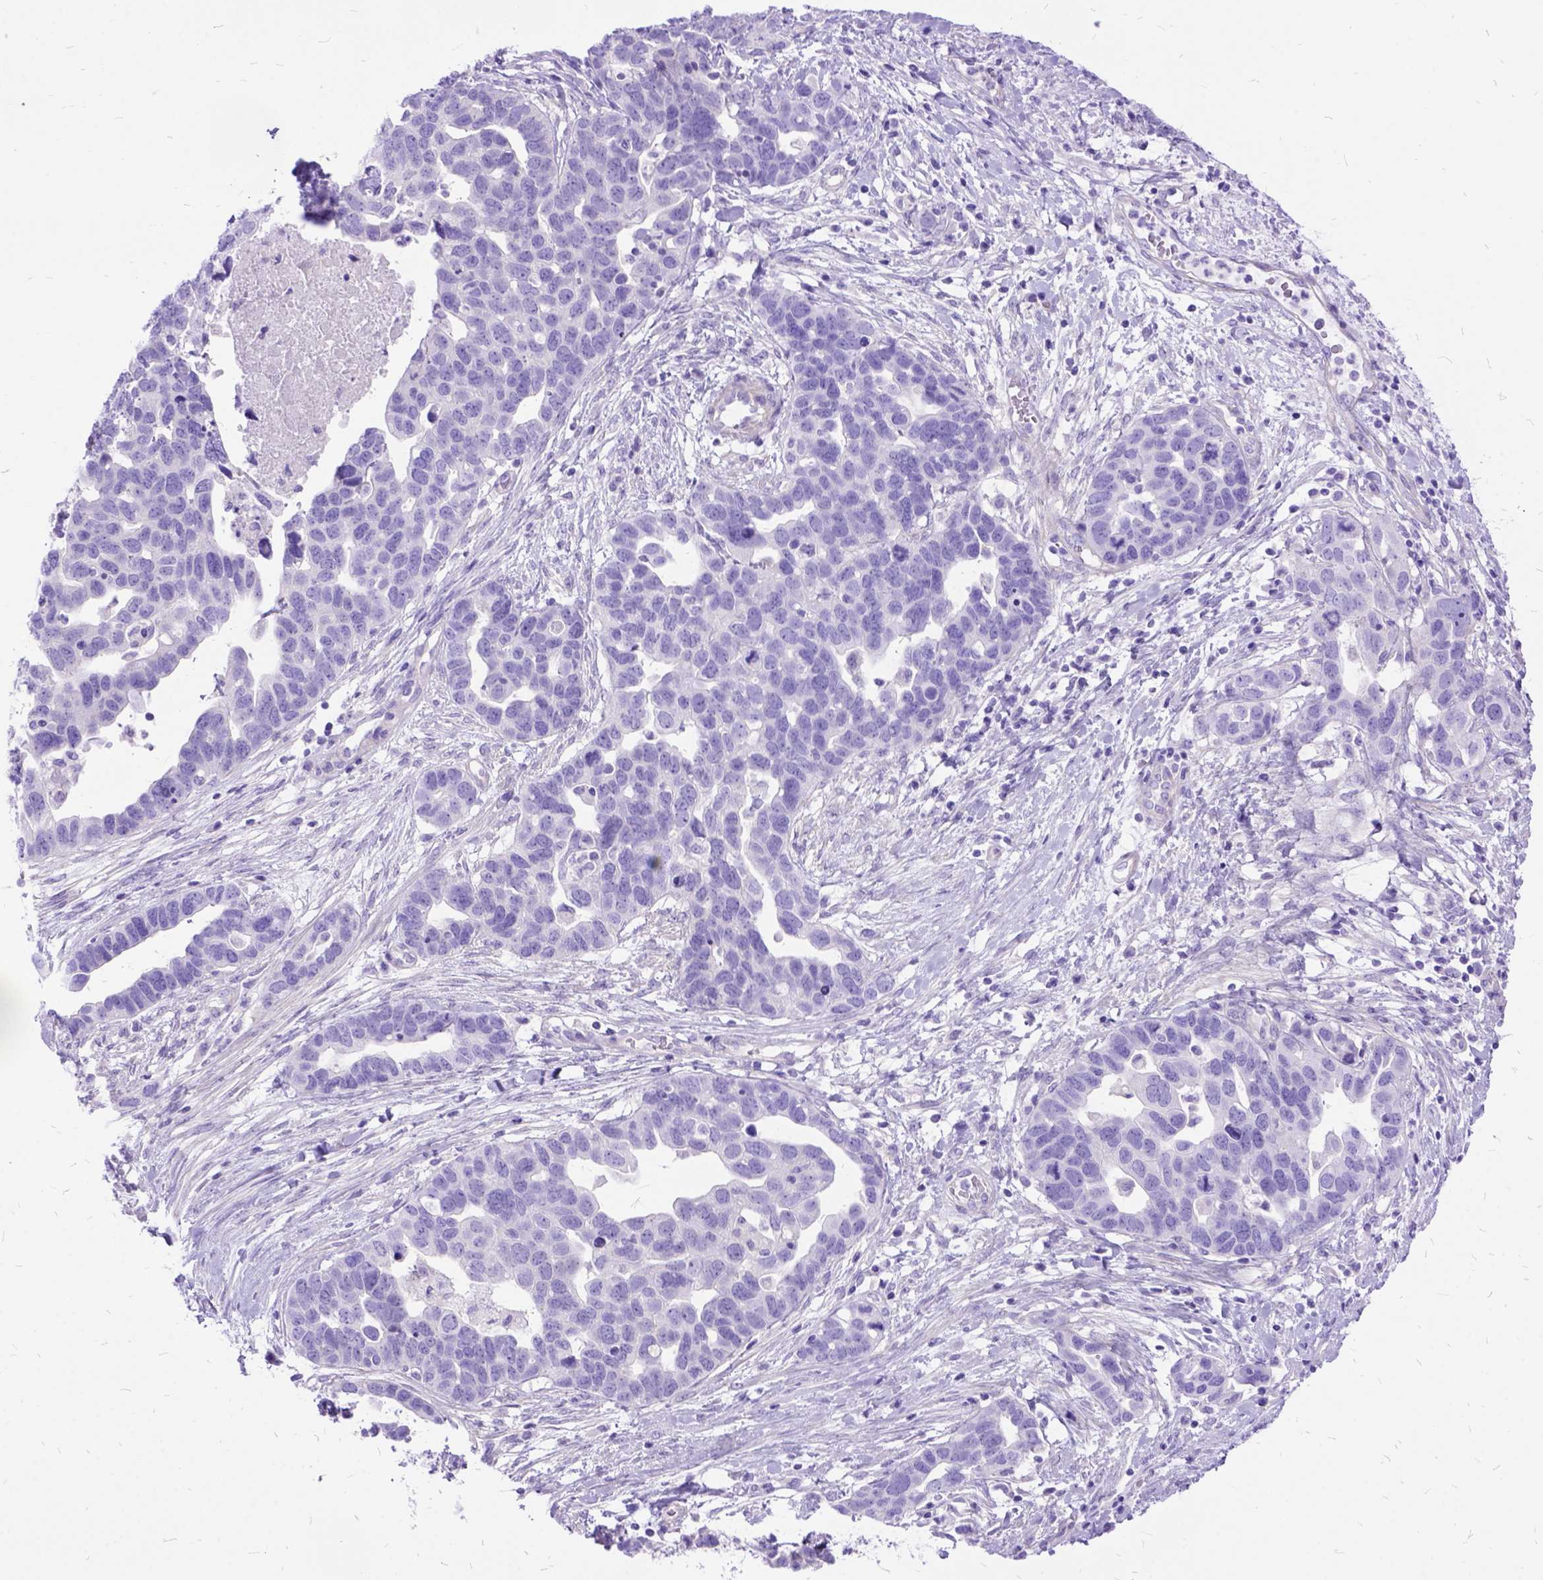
{"staining": {"intensity": "negative", "quantity": "none", "location": "none"}, "tissue": "ovarian cancer", "cell_type": "Tumor cells", "image_type": "cancer", "snomed": [{"axis": "morphology", "description": "Cystadenocarcinoma, serous, NOS"}, {"axis": "topography", "description": "Ovary"}], "caption": "DAB (3,3'-diaminobenzidine) immunohistochemical staining of human ovarian cancer (serous cystadenocarcinoma) demonstrates no significant staining in tumor cells.", "gene": "ARL9", "patient": {"sex": "female", "age": 54}}